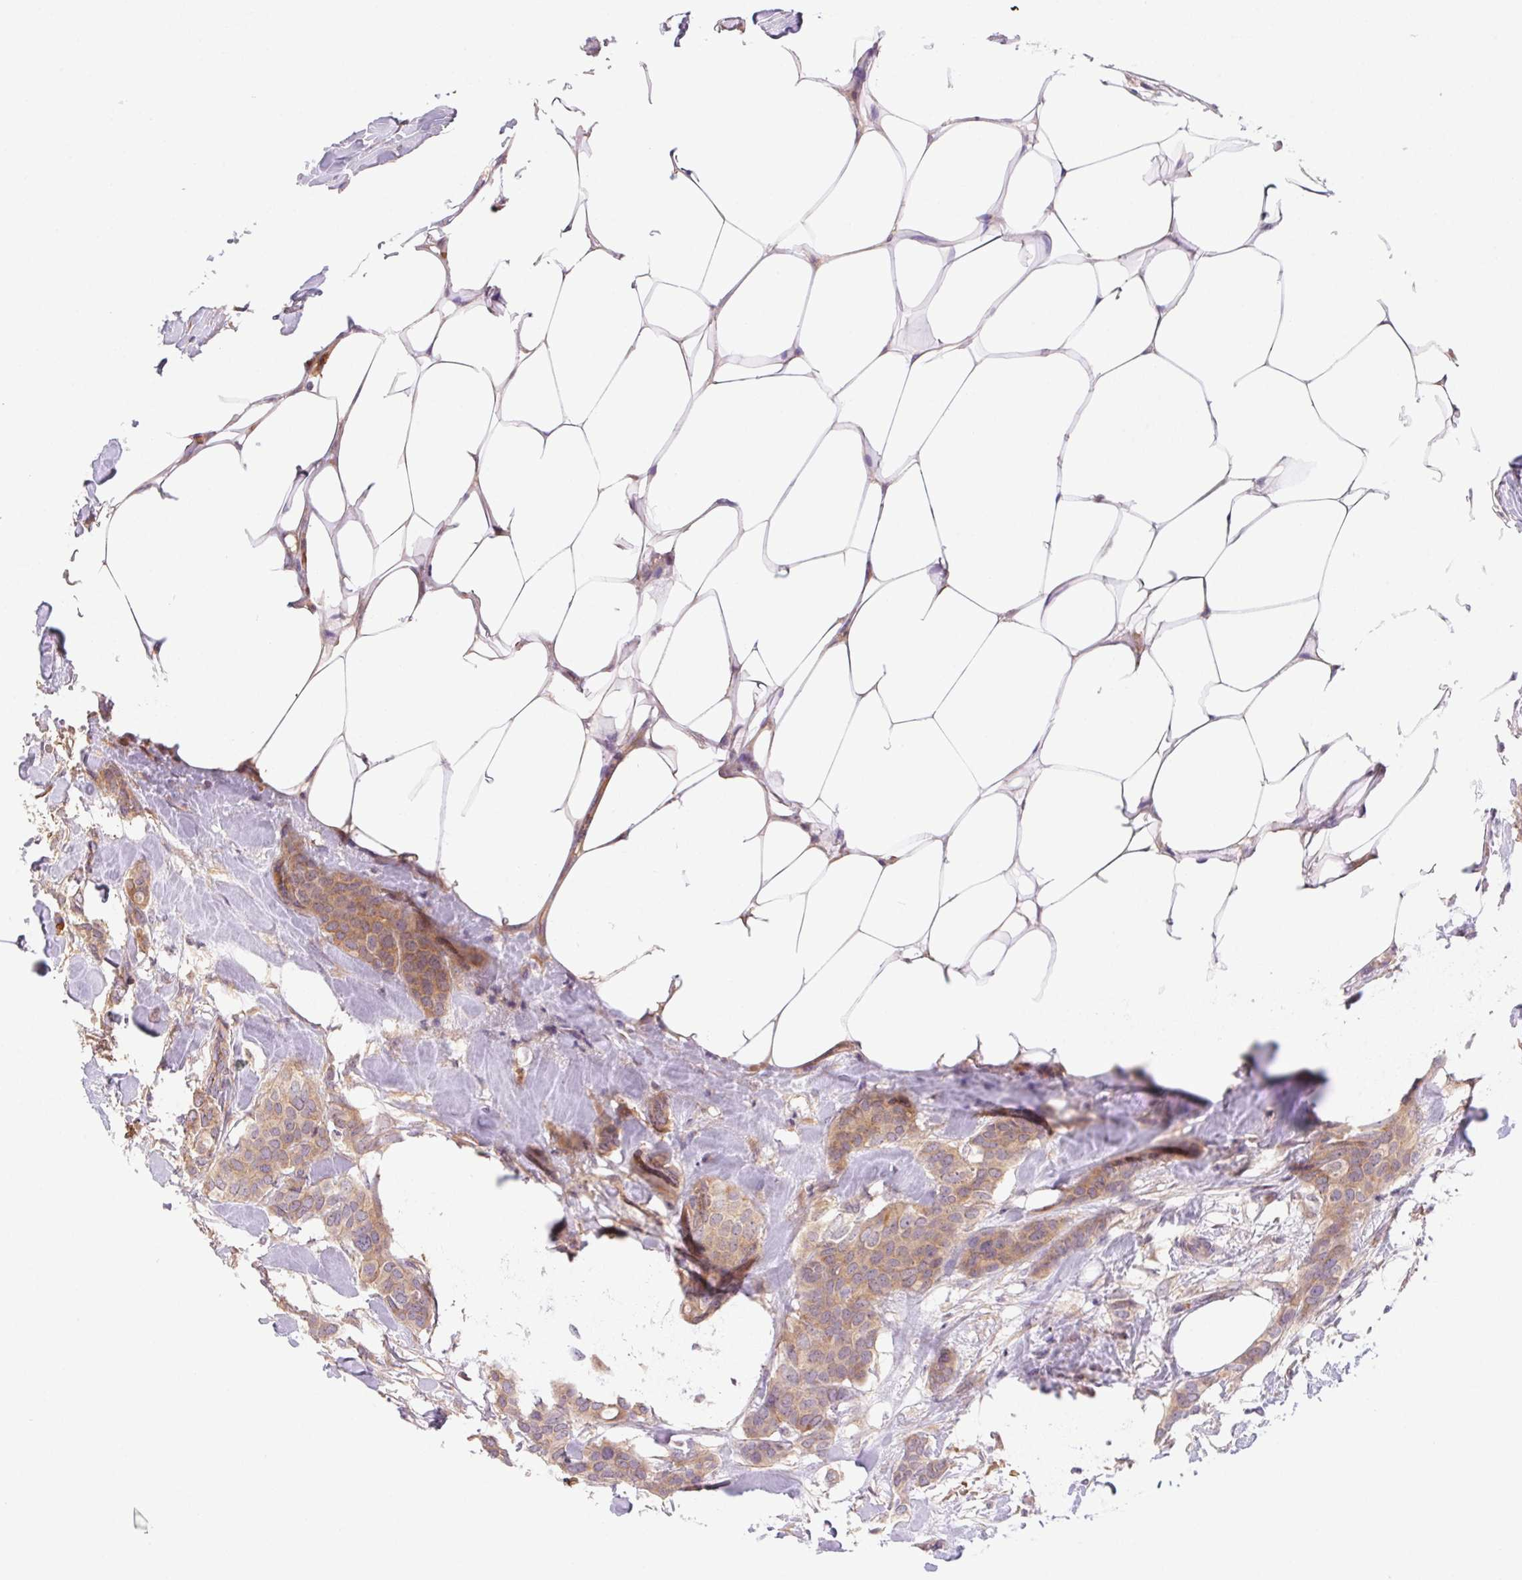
{"staining": {"intensity": "moderate", "quantity": ">75%", "location": "cytoplasmic/membranous"}, "tissue": "breast cancer", "cell_type": "Tumor cells", "image_type": "cancer", "snomed": [{"axis": "morphology", "description": "Duct carcinoma"}, {"axis": "topography", "description": "Breast"}], "caption": "Infiltrating ductal carcinoma (breast) stained with immunohistochemistry reveals moderate cytoplasmic/membranous staining in approximately >75% of tumor cells. The protein is shown in brown color, while the nuclei are stained blue.", "gene": "USE1", "patient": {"sex": "female", "age": 62}}